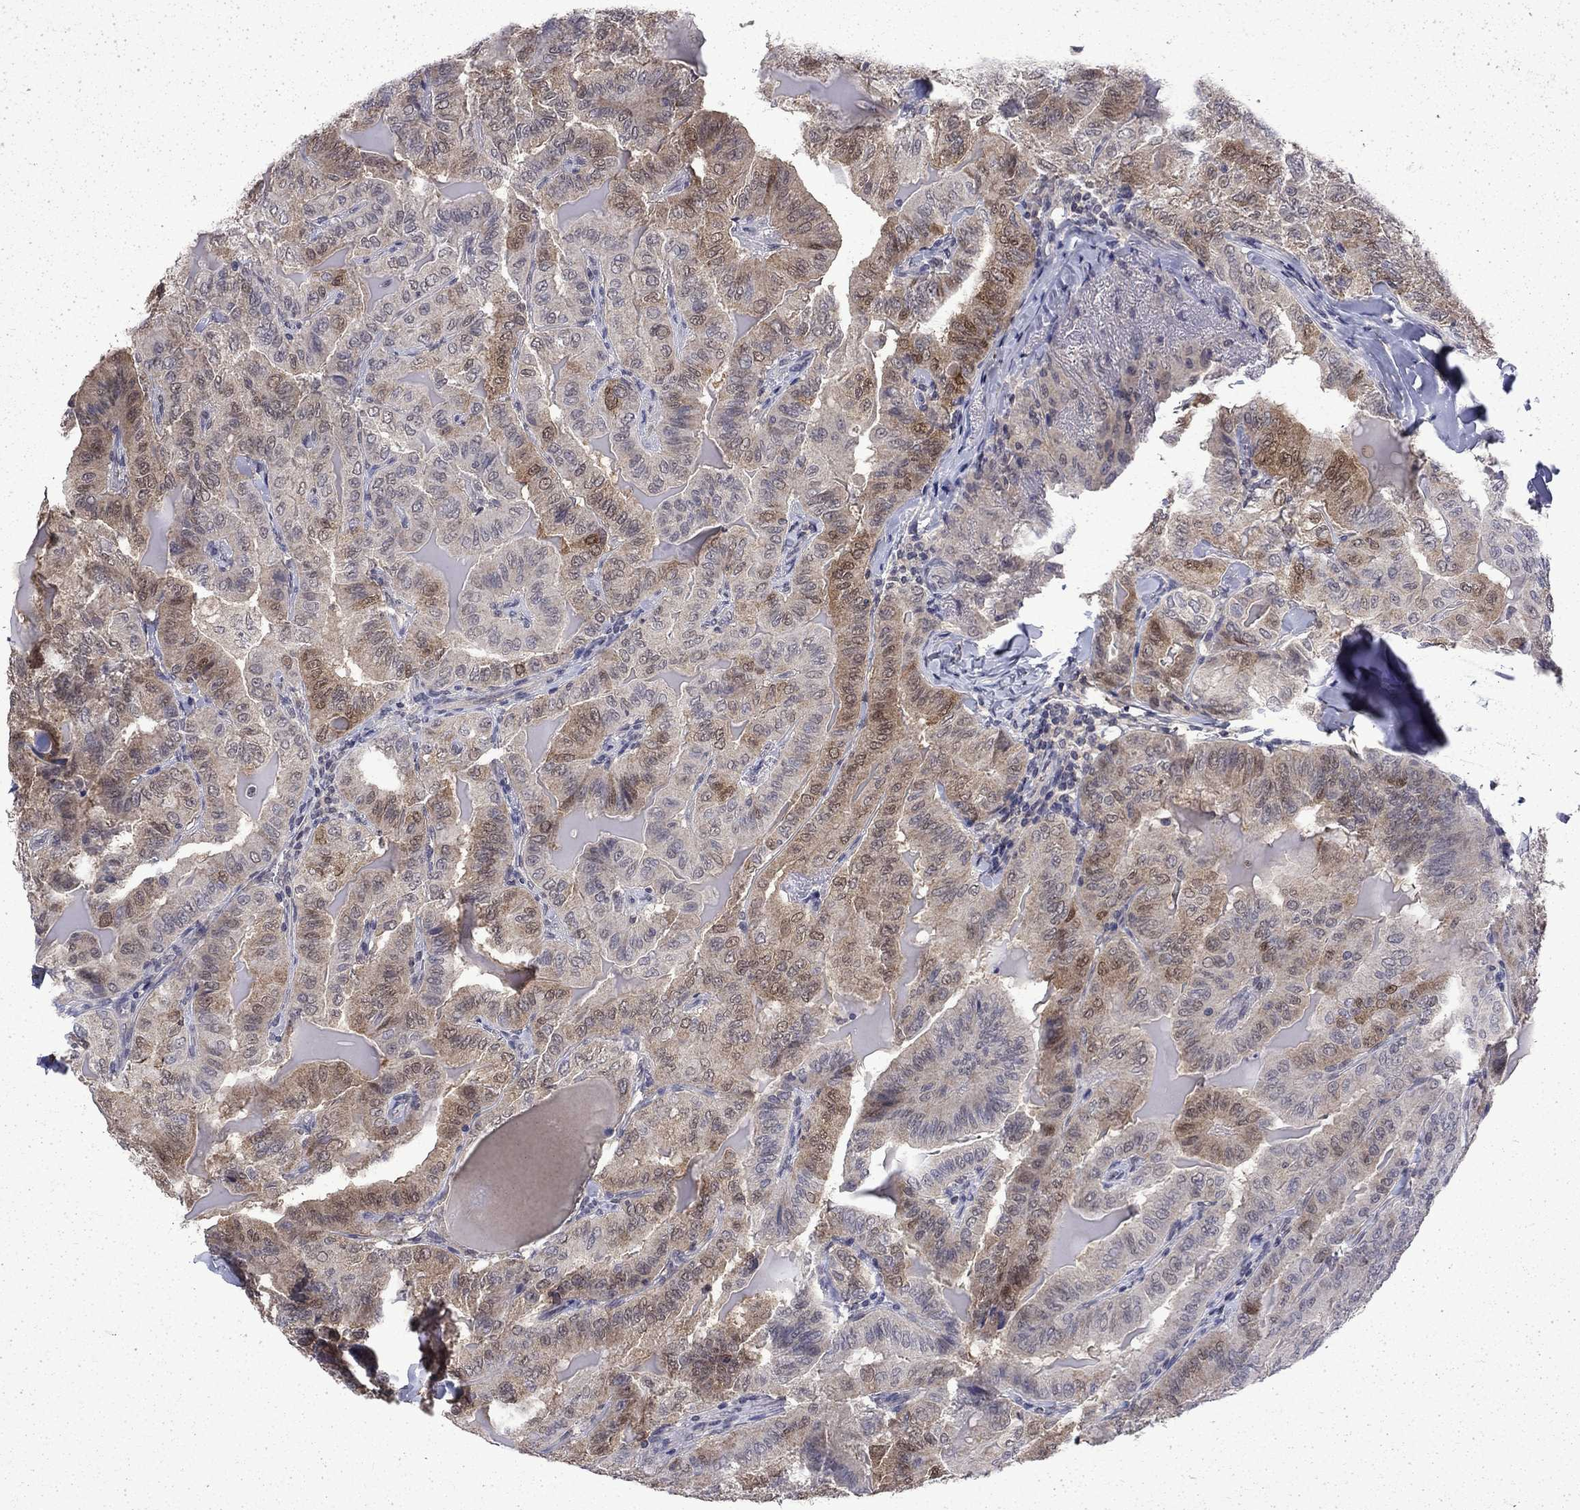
{"staining": {"intensity": "moderate", "quantity": "25%-75%", "location": "cytoplasmic/membranous"}, "tissue": "thyroid cancer", "cell_type": "Tumor cells", "image_type": "cancer", "snomed": [{"axis": "morphology", "description": "Papillary adenocarcinoma, NOS"}, {"axis": "topography", "description": "Thyroid gland"}], "caption": "The immunohistochemical stain highlights moderate cytoplasmic/membranous positivity in tumor cells of thyroid cancer tissue. Using DAB (3,3'-diaminobenzidine) (brown) and hematoxylin (blue) stains, captured at high magnification using brightfield microscopy.", "gene": "CHAT", "patient": {"sex": "female", "age": 68}}